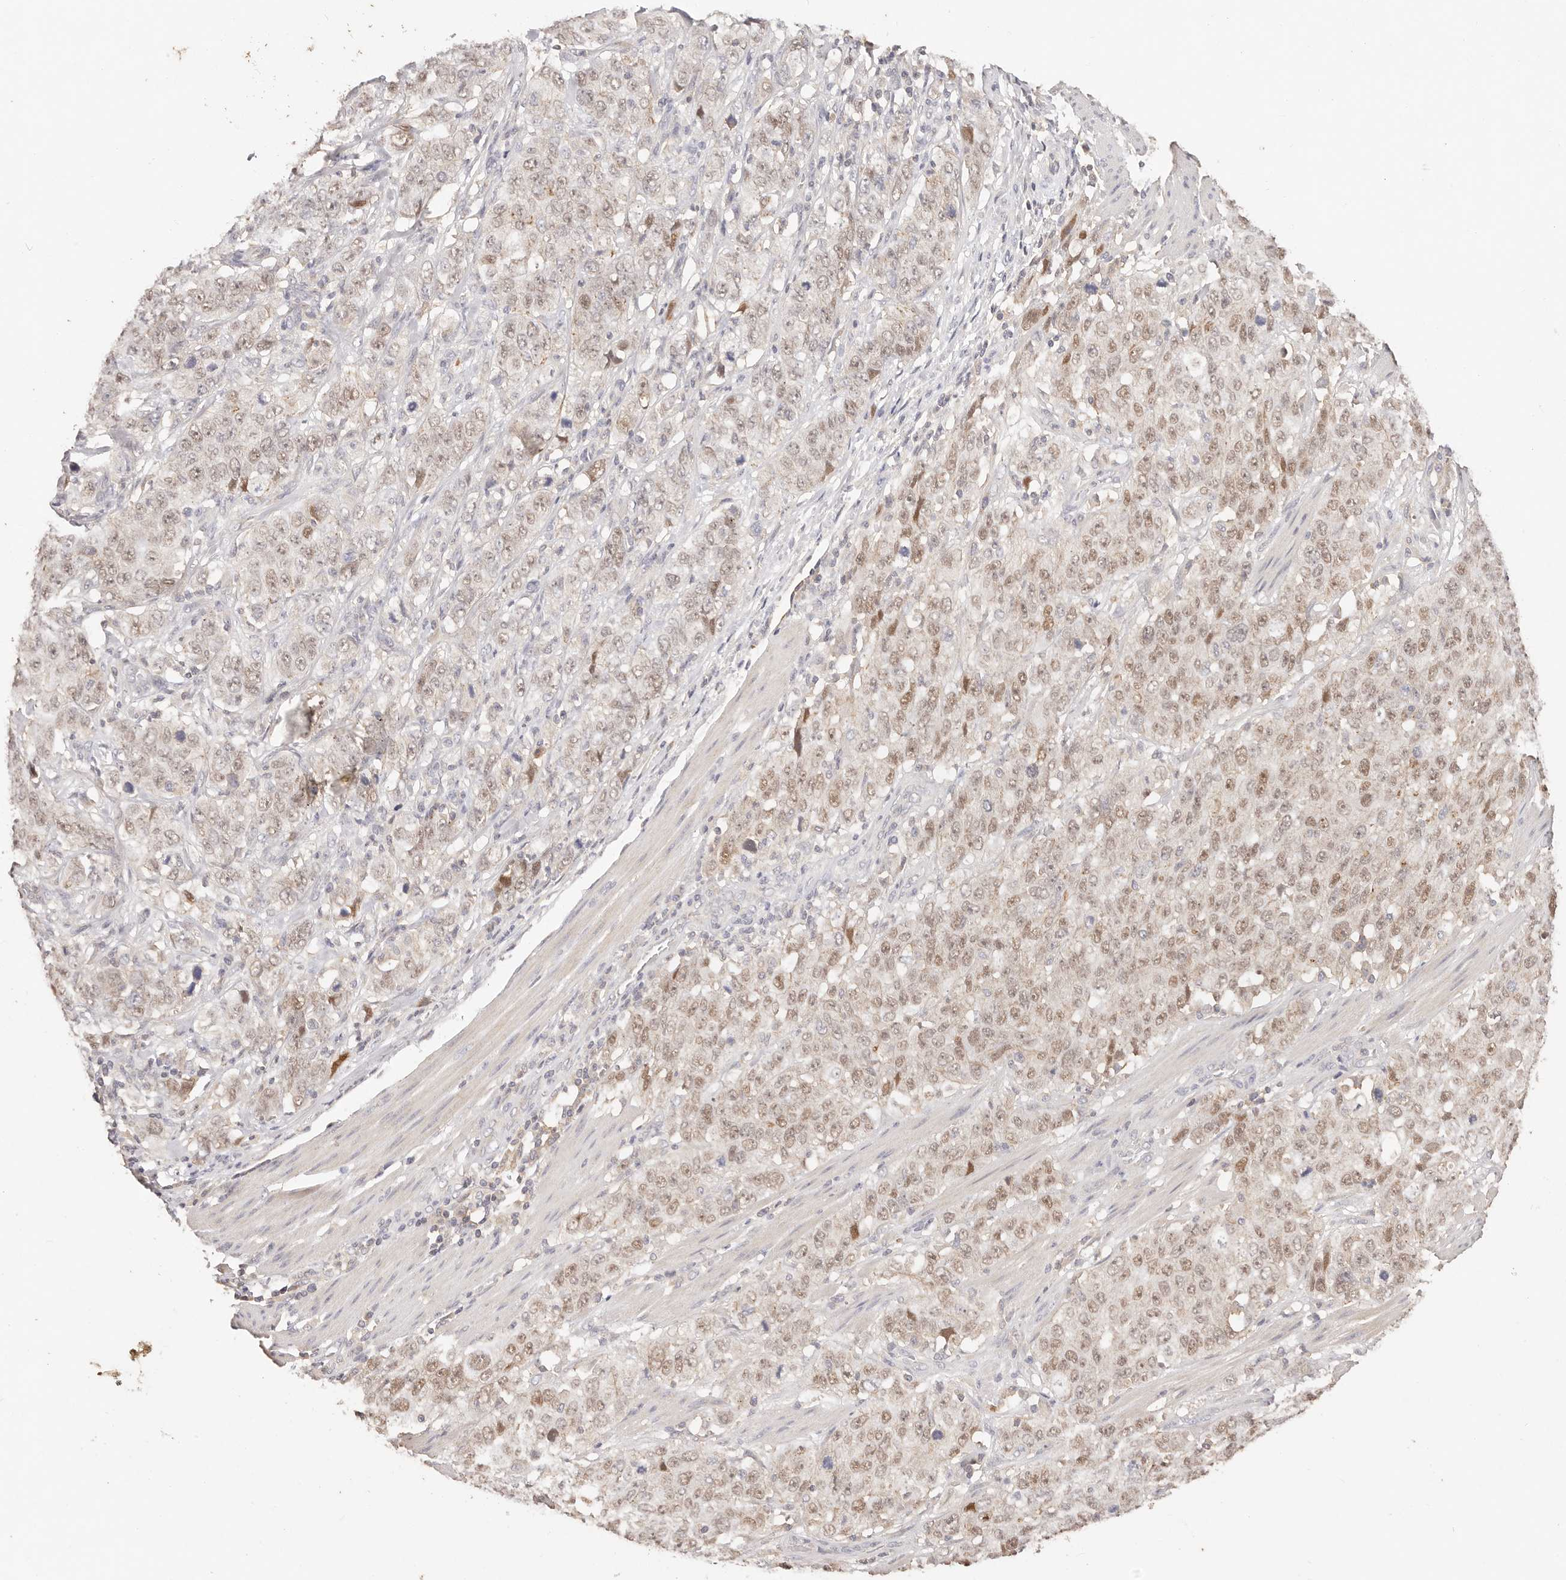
{"staining": {"intensity": "weak", "quantity": "25%-75%", "location": "nuclear"}, "tissue": "stomach cancer", "cell_type": "Tumor cells", "image_type": "cancer", "snomed": [{"axis": "morphology", "description": "Adenocarcinoma, NOS"}, {"axis": "topography", "description": "Stomach"}], "caption": "Immunohistochemical staining of human adenocarcinoma (stomach) shows low levels of weak nuclear protein staining in approximately 25%-75% of tumor cells. (IHC, brightfield microscopy, high magnification).", "gene": "CXADR", "patient": {"sex": "male", "age": 48}}